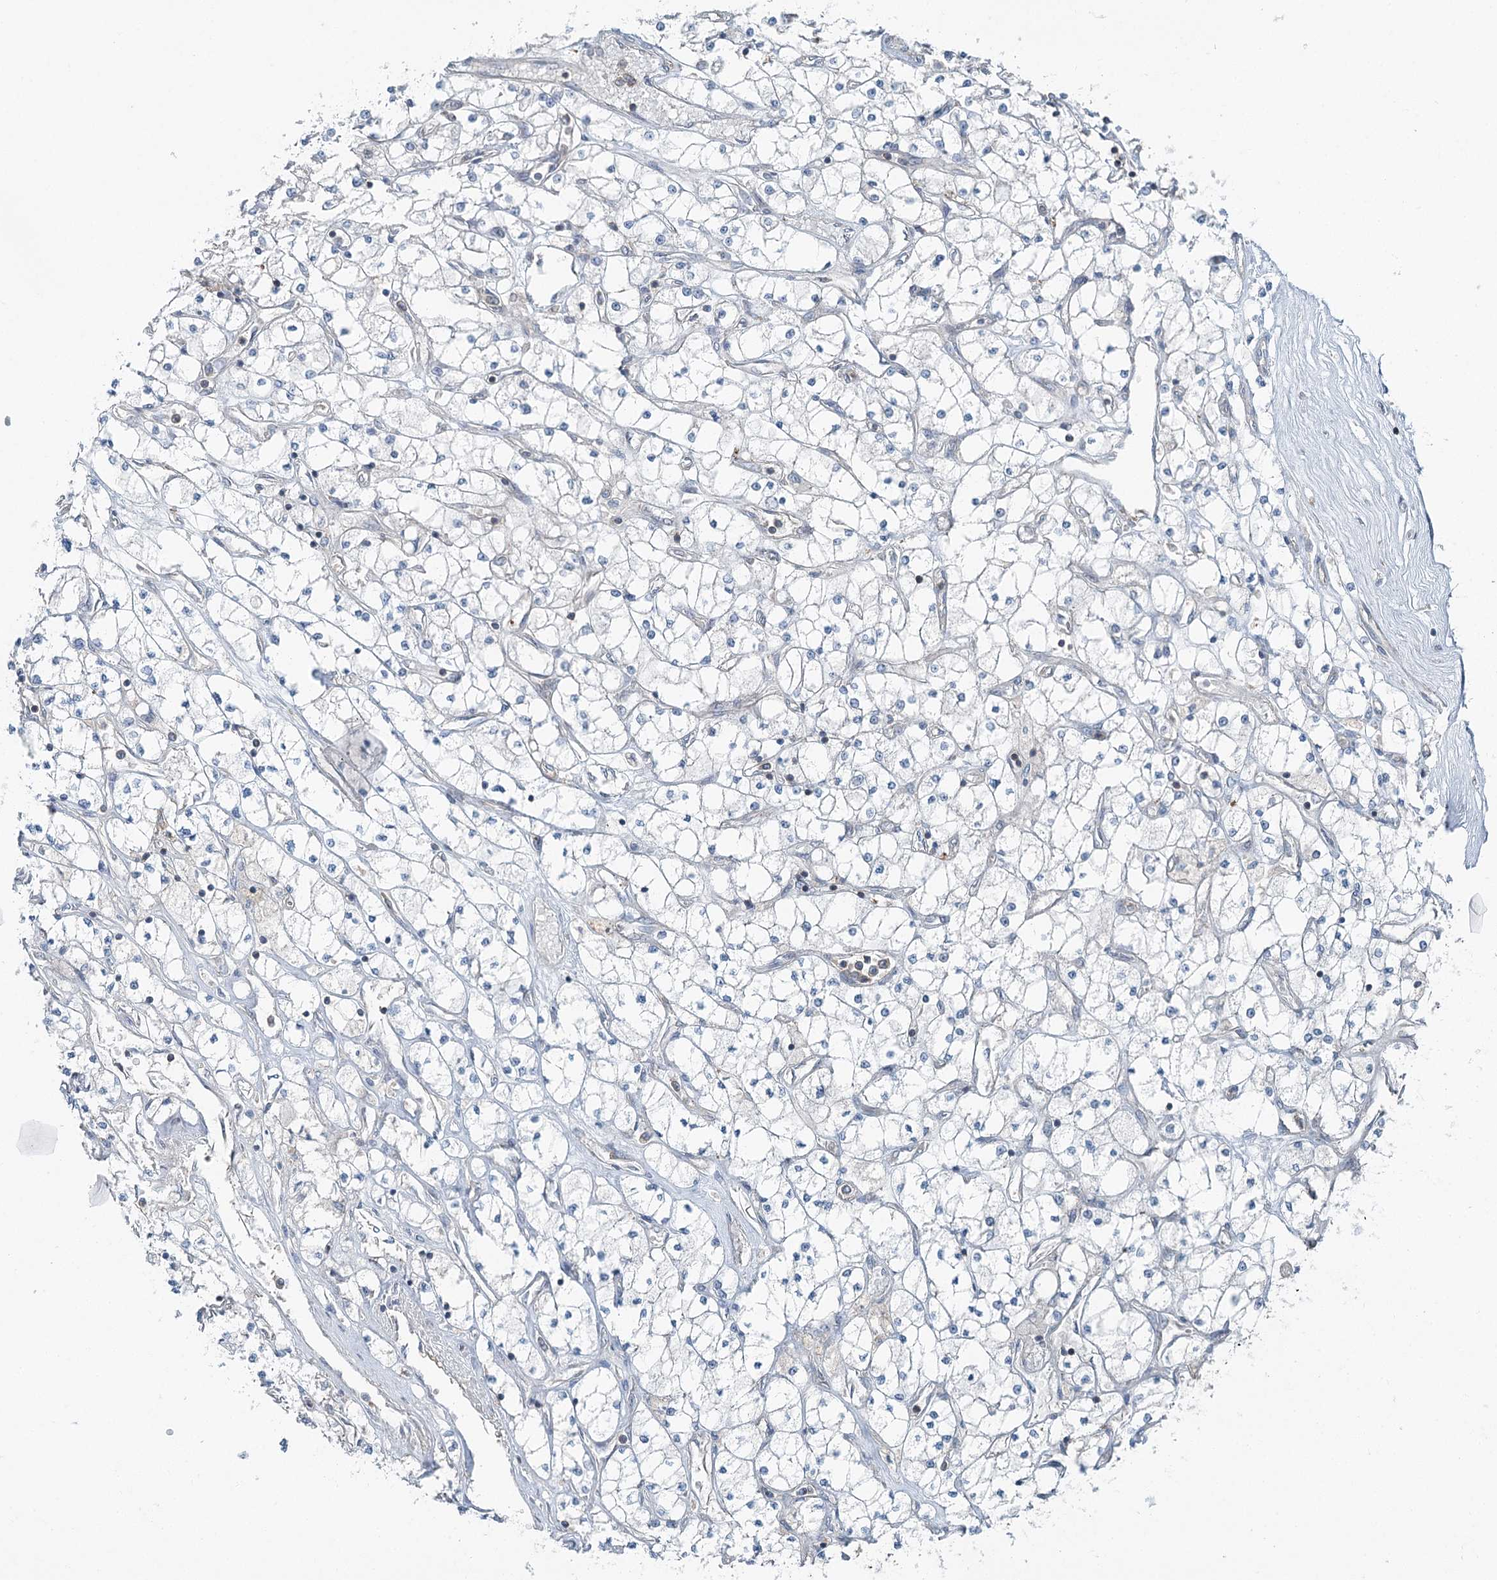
{"staining": {"intensity": "negative", "quantity": "none", "location": "none"}, "tissue": "renal cancer", "cell_type": "Tumor cells", "image_type": "cancer", "snomed": [{"axis": "morphology", "description": "Adenocarcinoma, NOS"}, {"axis": "topography", "description": "Kidney"}], "caption": "Human renal cancer (adenocarcinoma) stained for a protein using IHC shows no staining in tumor cells.", "gene": "SKIC3", "patient": {"sex": "male", "age": 80}}